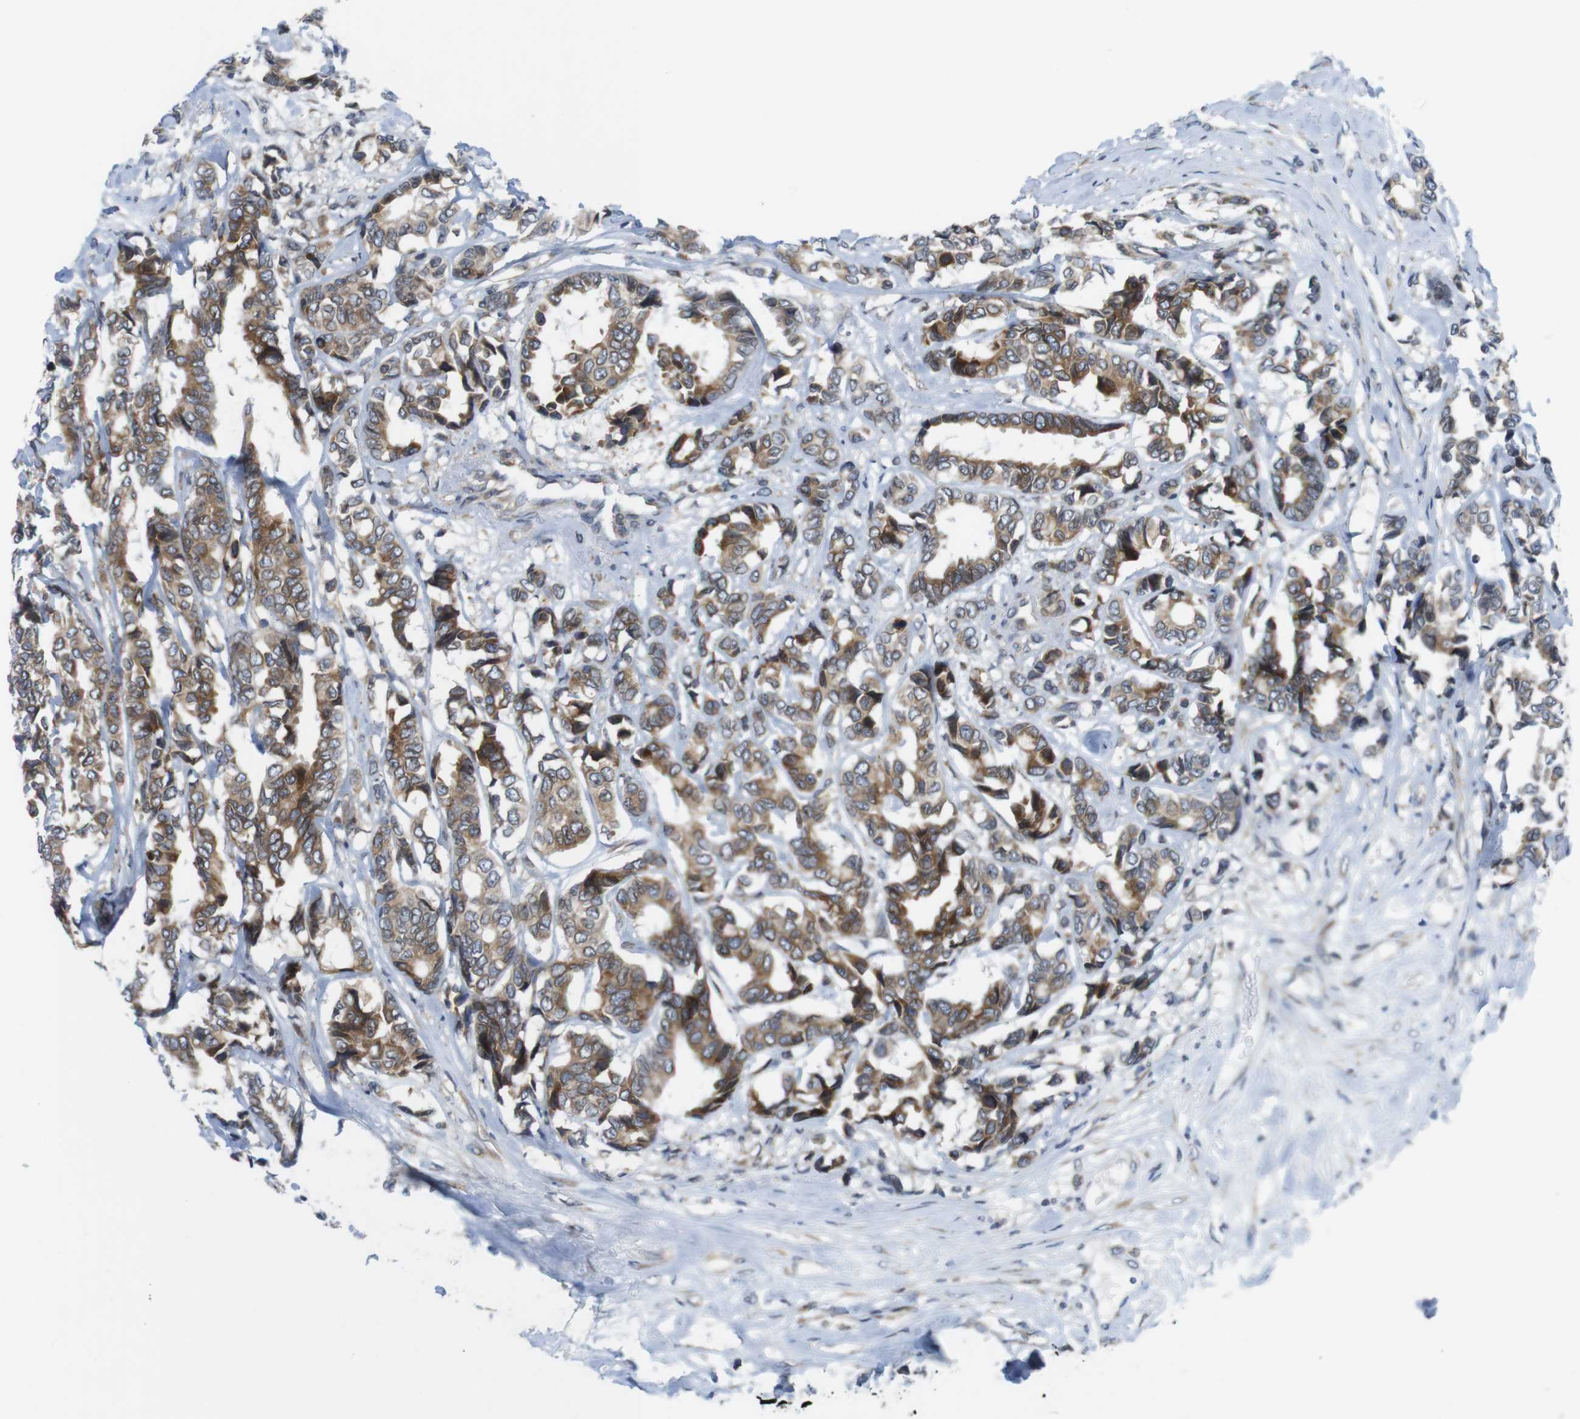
{"staining": {"intensity": "moderate", "quantity": ">75%", "location": "cytoplasmic/membranous"}, "tissue": "breast cancer", "cell_type": "Tumor cells", "image_type": "cancer", "snomed": [{"axis": "morphology", "description": "Duct carcinoma"}, {"axis": "topography", "description": "Breast"}], "caption": "IHC of breast cancer shows medium levels of moderate cytoplasmic/membranous expression in about >75% of tumor cells. Nuclei are stained in blue.", "gene": "ERGIC3", "patient": {"sex": "female", "age": 87}}